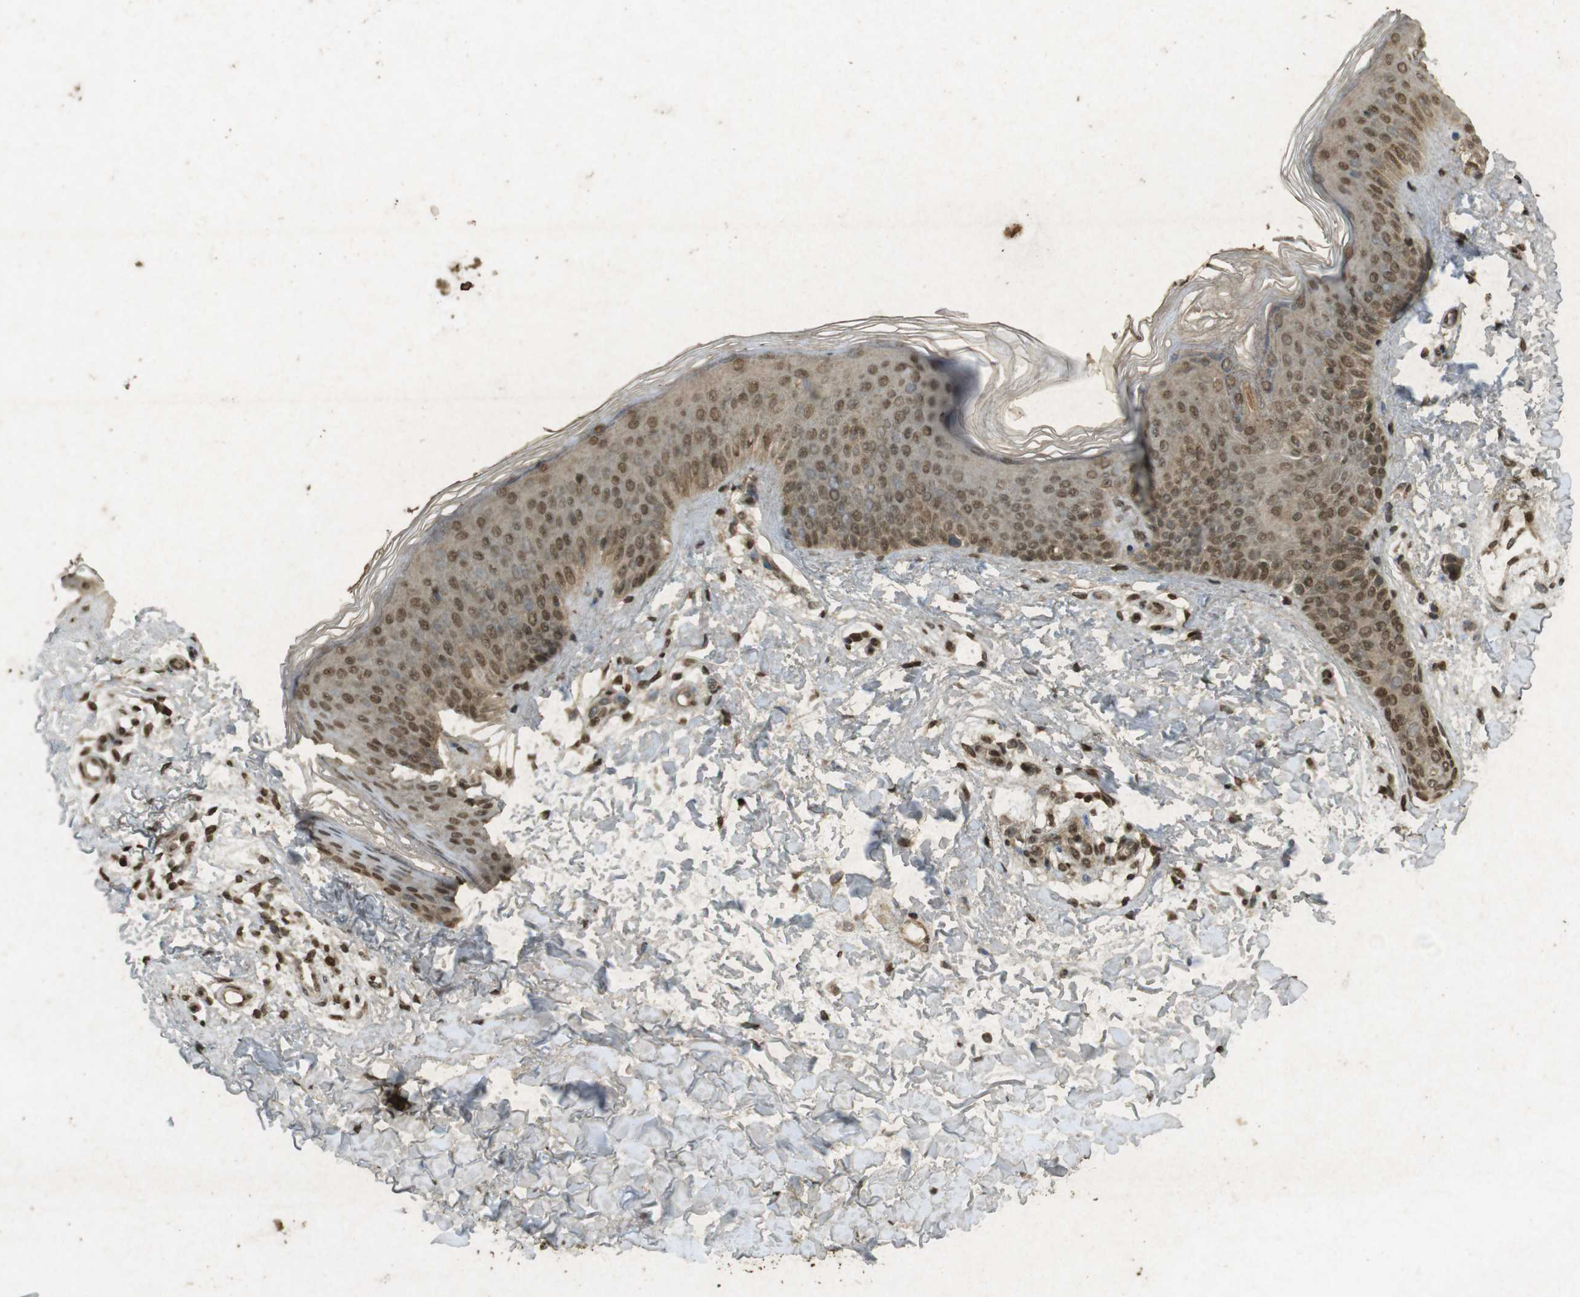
{"staining": {"intensity": "negative", "quantity": "none", "location": "none"}, "tissue": "skin", "cell_type": "Fibroblasts", "image_type": "normal", "snomed": [{"axis": "morphology", "description": "Normal tissue, NOS"}, {"axis": "topography", "description": "Skin"}], "caption": "A high-resolution photomicrograph shows IHC staining of benign skin, which reveals no significant staining in fibroblasts.", "gene": "ORC4", "patient": {"sex": "male", "age": 16}}